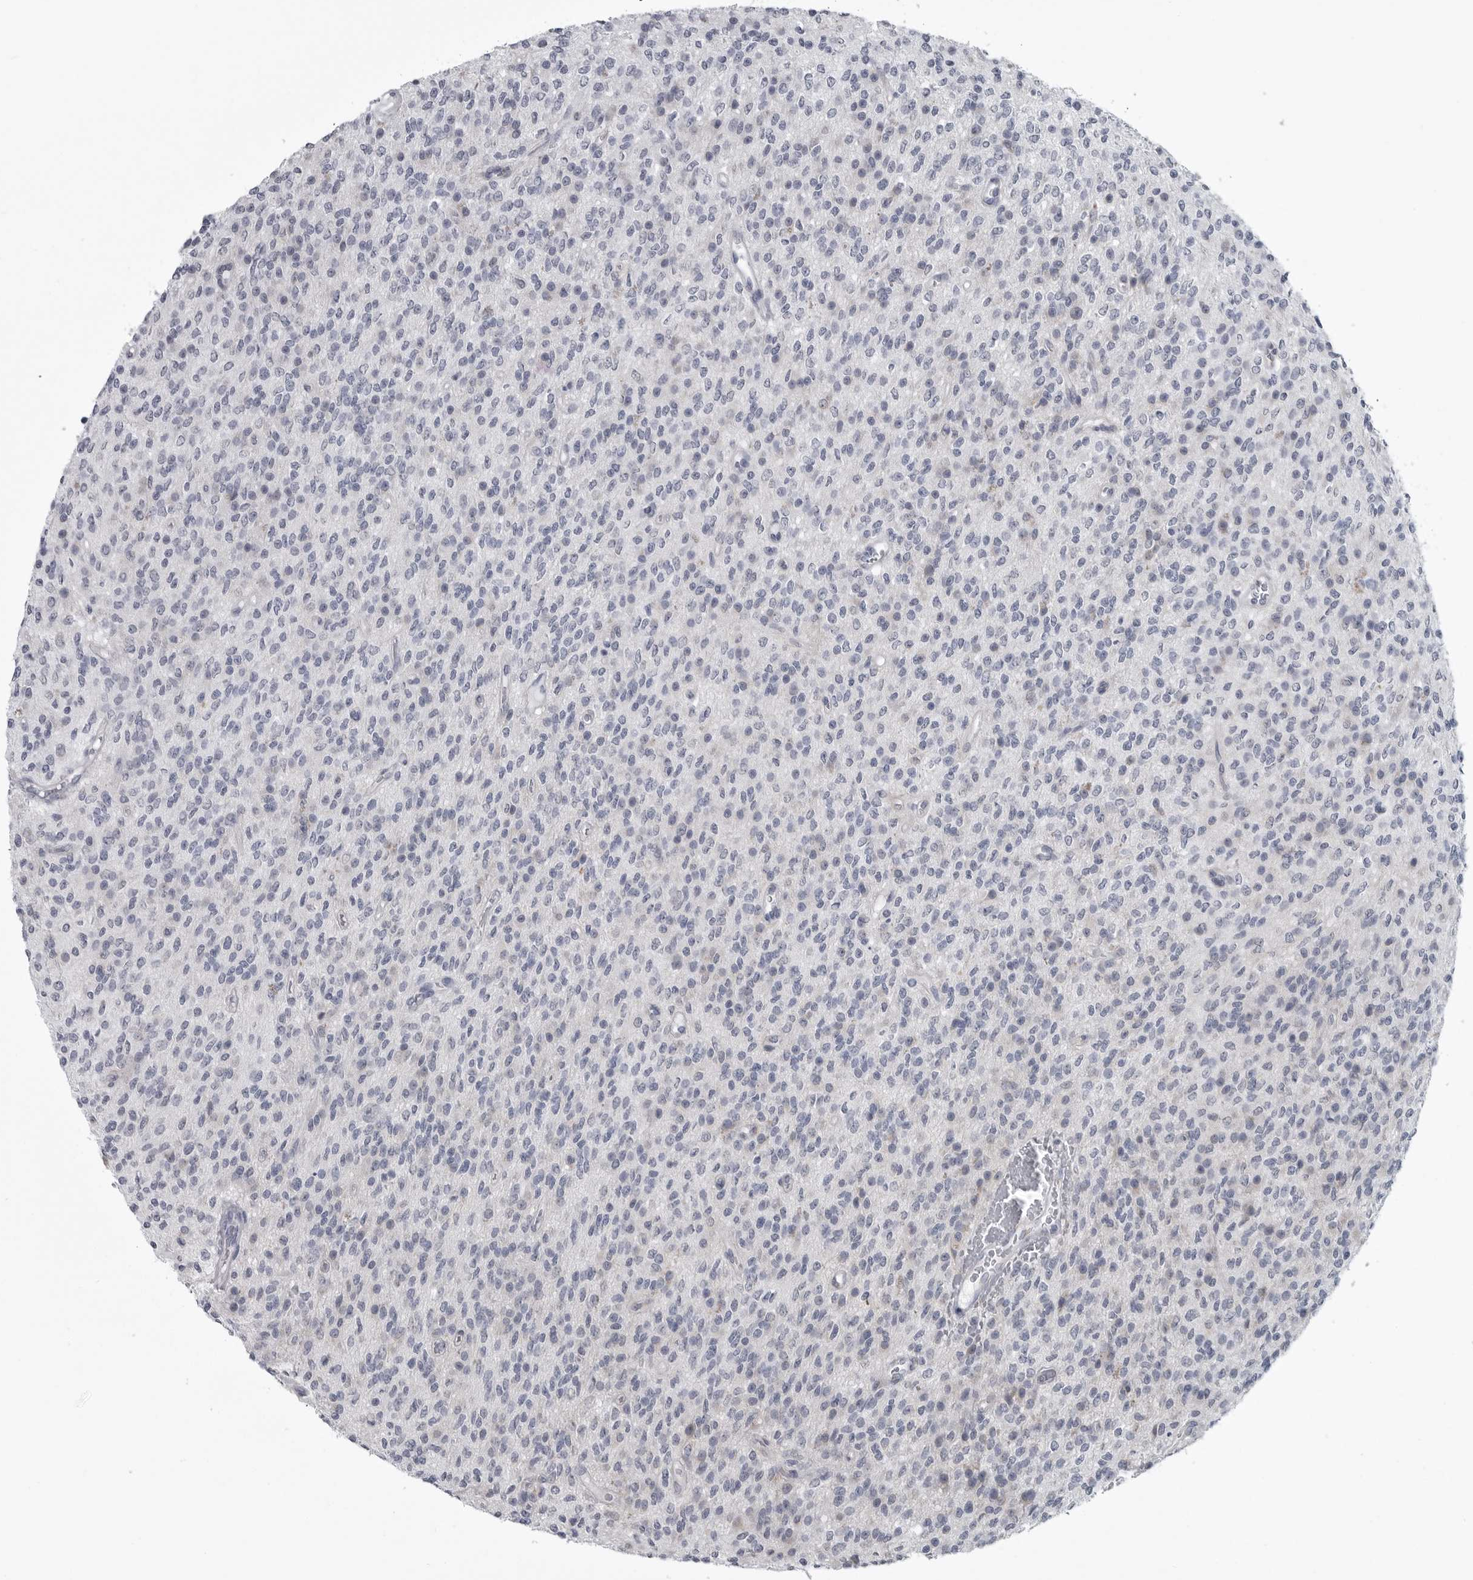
{"staining": {"intensity": "negative", "quantity": "none", "location": "none"}, "tissue": "glioma", "cell_type": "Tumor cells", "image_type": "cancer", "snomed": [{"axis": "morphology", "description": "Glioma, malignant, High grade"}, {"axis": "topography", "description": "Brain"}], "caption": "DAB immunohistochemical staining of human glioma exhibits no significant positivity in tumor cells.", "gene": "MYOC", "patient": {"sex": "male", "age": 34}}